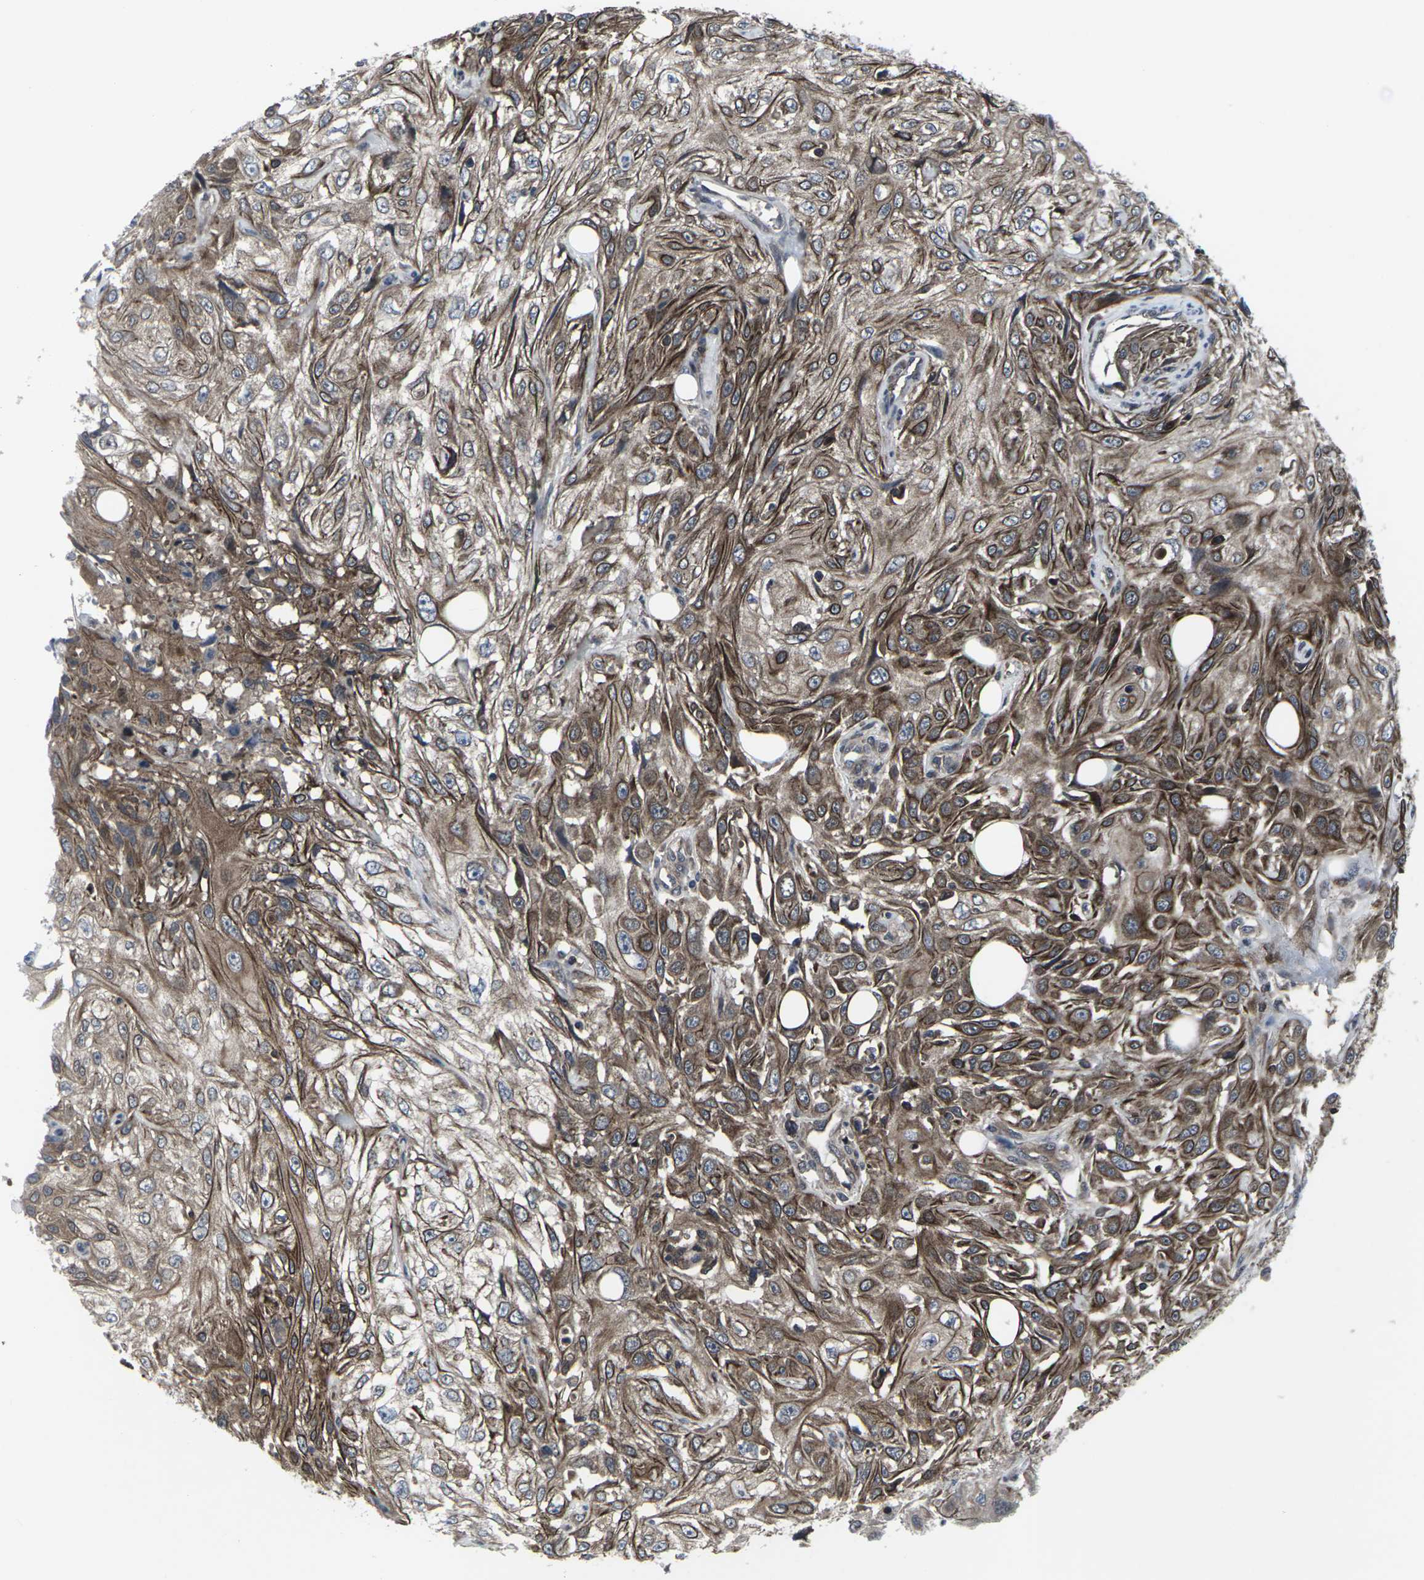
{"staining": {"intensity": "strong", "quantity": ">75%", "location": "cytoplasmic/membranous"}, "tissue": "skin cancer", "cell_type": "Tumor cells", "image_type": "cancer", "snomed": [{"axis": "morphology", "description": "Squamous cell carcinoma, NOS"}, {"axis": "topography", "description": "Skin"}], "caption": "Immunohistochemical staining of human squamous cell carcinoma (skin) shows strong cytoplasmic/membranous protein staining in about >75% of tumor cells. (Brightfield microscopy of DAB IHC at high magnification).", "gene": "HPRT1", "patient": {"sex": "male", "age": 75}}